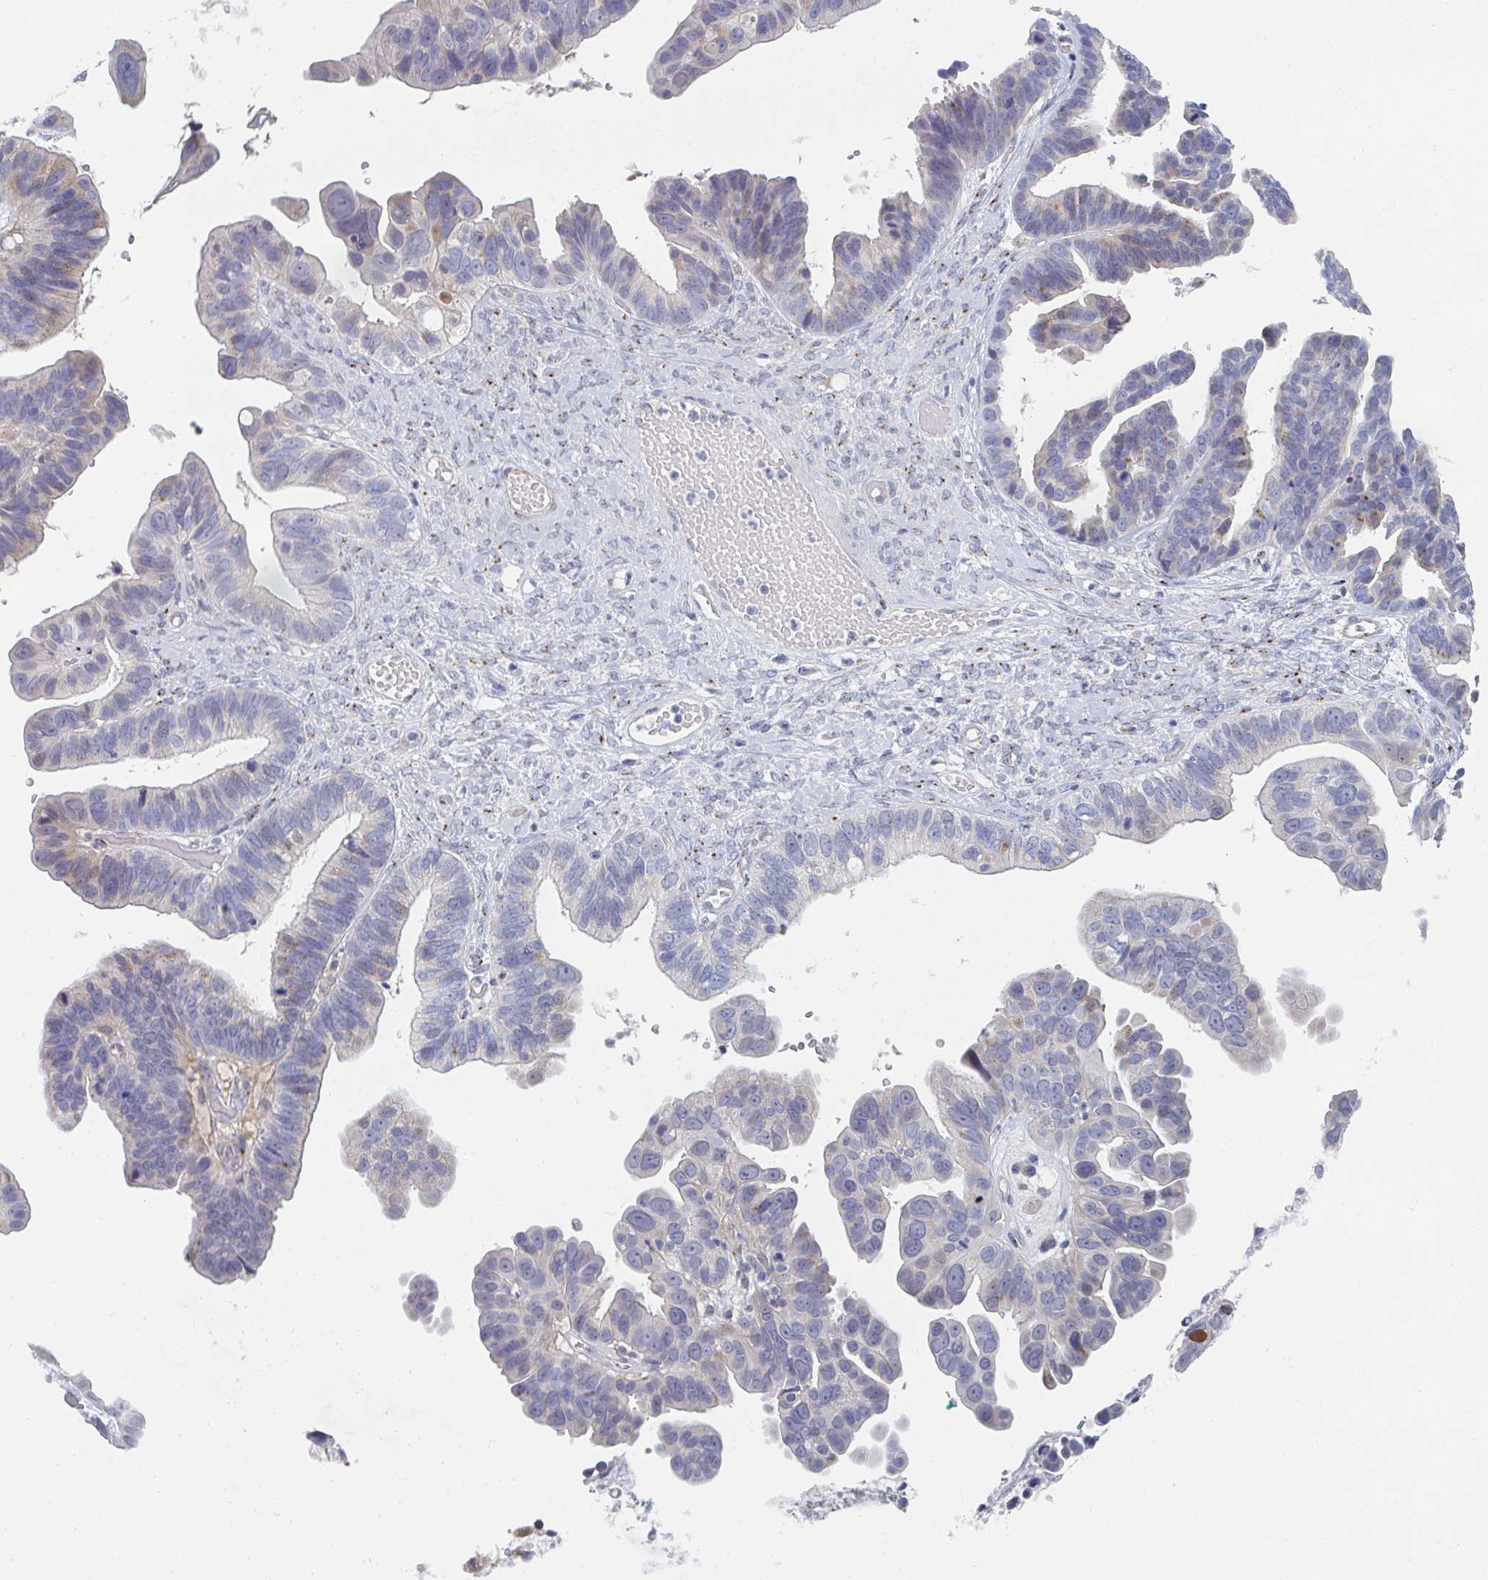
{"staining": {"intensity": "weak", "quantity": "<25%", "location": "cytoplasmic/membranous"}, "tissue": "ovarian cancer", "cell_type": "Tumor cells", "image_type": "cancer", "snomed": [{"axis": "morphology", "description": "Cystadenocarcinoma, serous, NOS"}, {"axis": "topography", "description": "Ovary"}], "caption": "Immunohistochemical staining of human ovarian cancer (serous cystadenocarcinoma) exhibits no significant staining in tumor cells.", "gene": "PSMG1", "patient": {"sex": "female", "age": 56}}